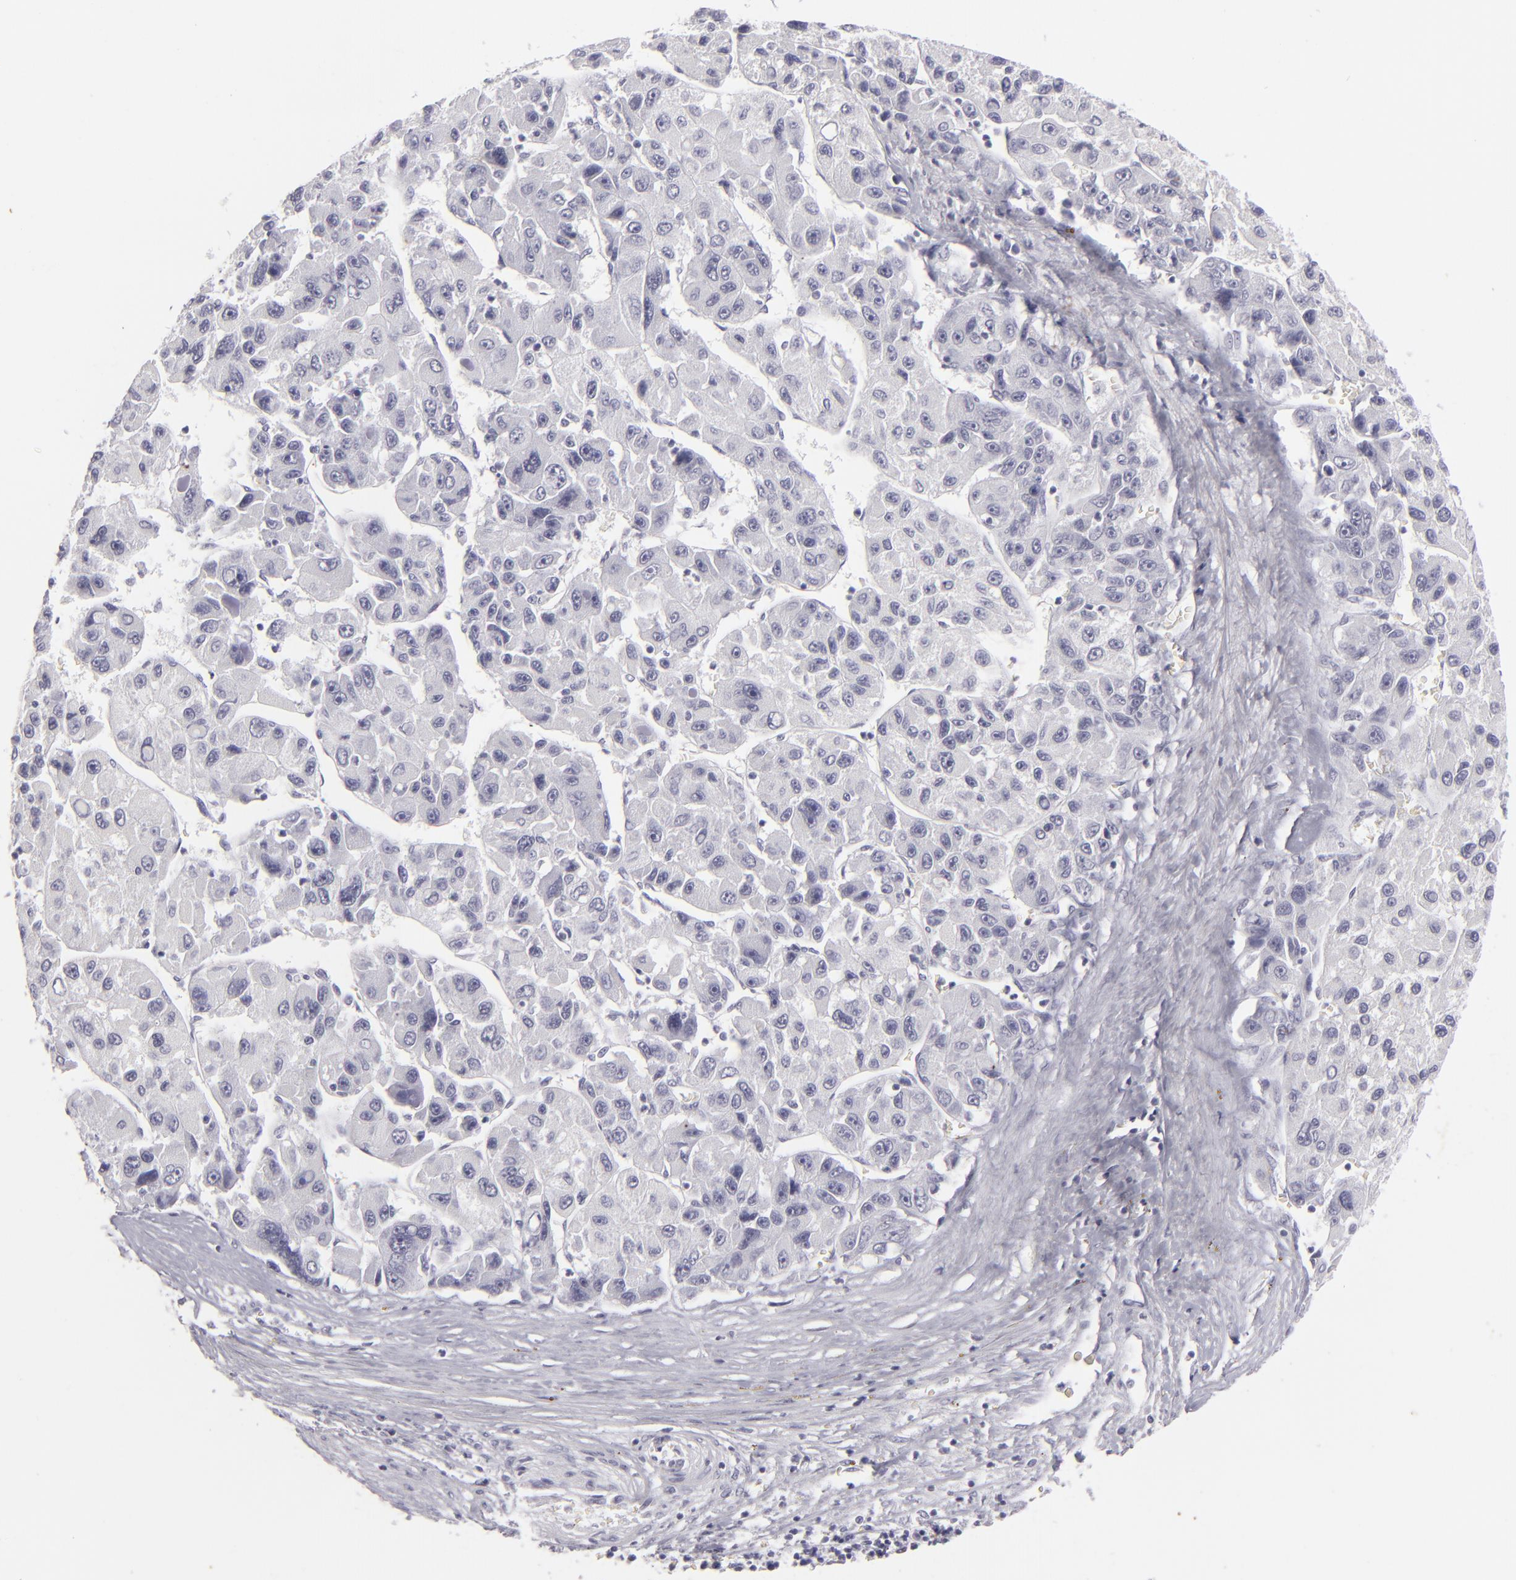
{"staining": {"intensity": "negative", "quantity": "none", "location": "none"}, "tissue": "liver cancer", "cell_type": "Tumor cells", "image_type": "cancer", "snomed": [{"axis": "morphology", "description": "Carcinoma, Hepatocellular, NOS"}, {"axis": "topography", "description": "Liver"}], "caption": "Tumor cells show no significant protein staining in hepatocellular carcinoma (liver).", "gene": "KRT1", "patient": {"sex": "male", "age": 64}}